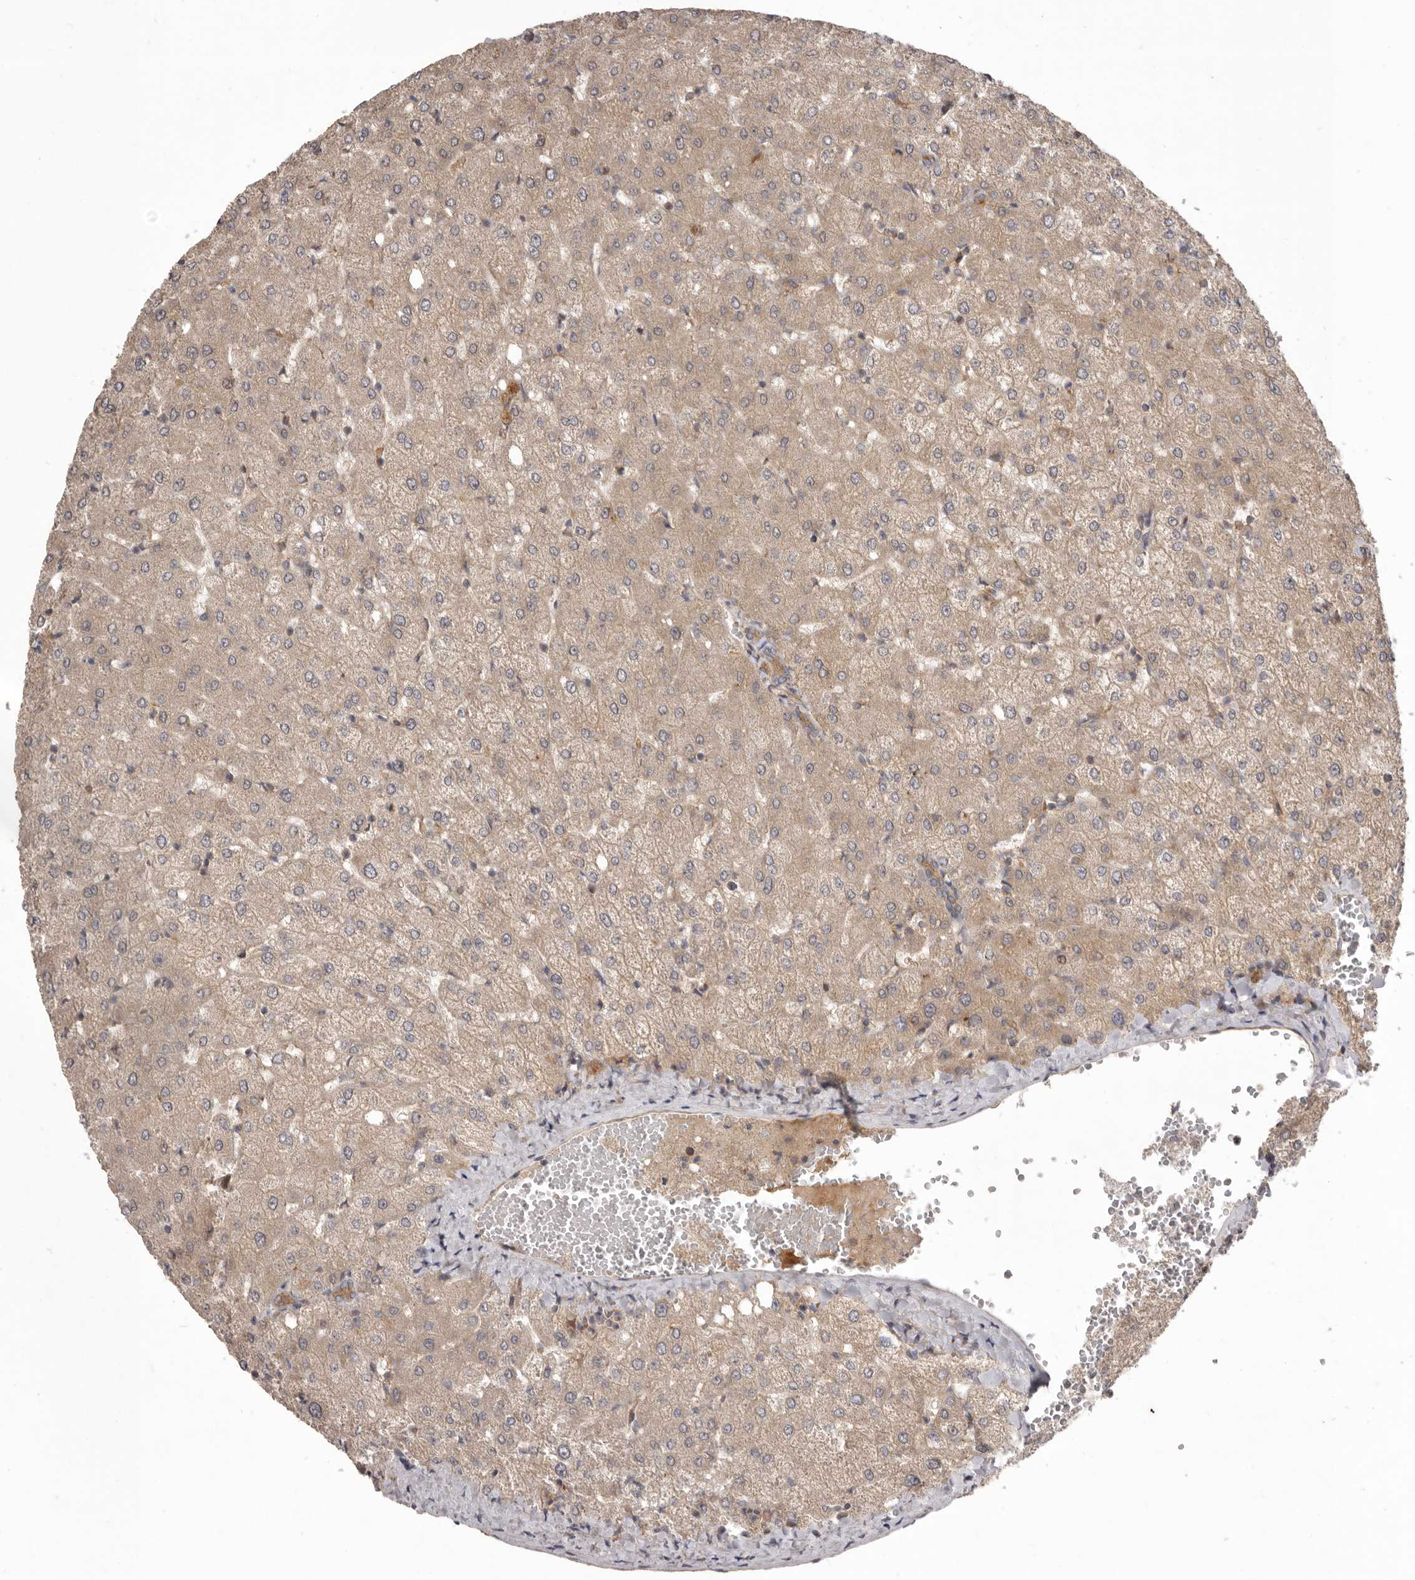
{"staining": {"intensity": "moderate", "quantity": ">75%", "location": "cytoplasmic/membranous"}, "tissue": "liver", "cell_type": "Cholangiocytes", "image_type": "normal", "snomed": [{"axis": "morphology", "description": "Normal tissue, NOS"}, {"axis": "topography", "description": "Liver"}], "caption": "Immunohistochemistry (IHC) (DAB) staining of unremarkable human liver exhibits moderate cytoplasmic/membranous protein expression in about >75% of cholangiocytes.", "gene": "VPS45", "patient": {"sex": "female", "age": 54}}